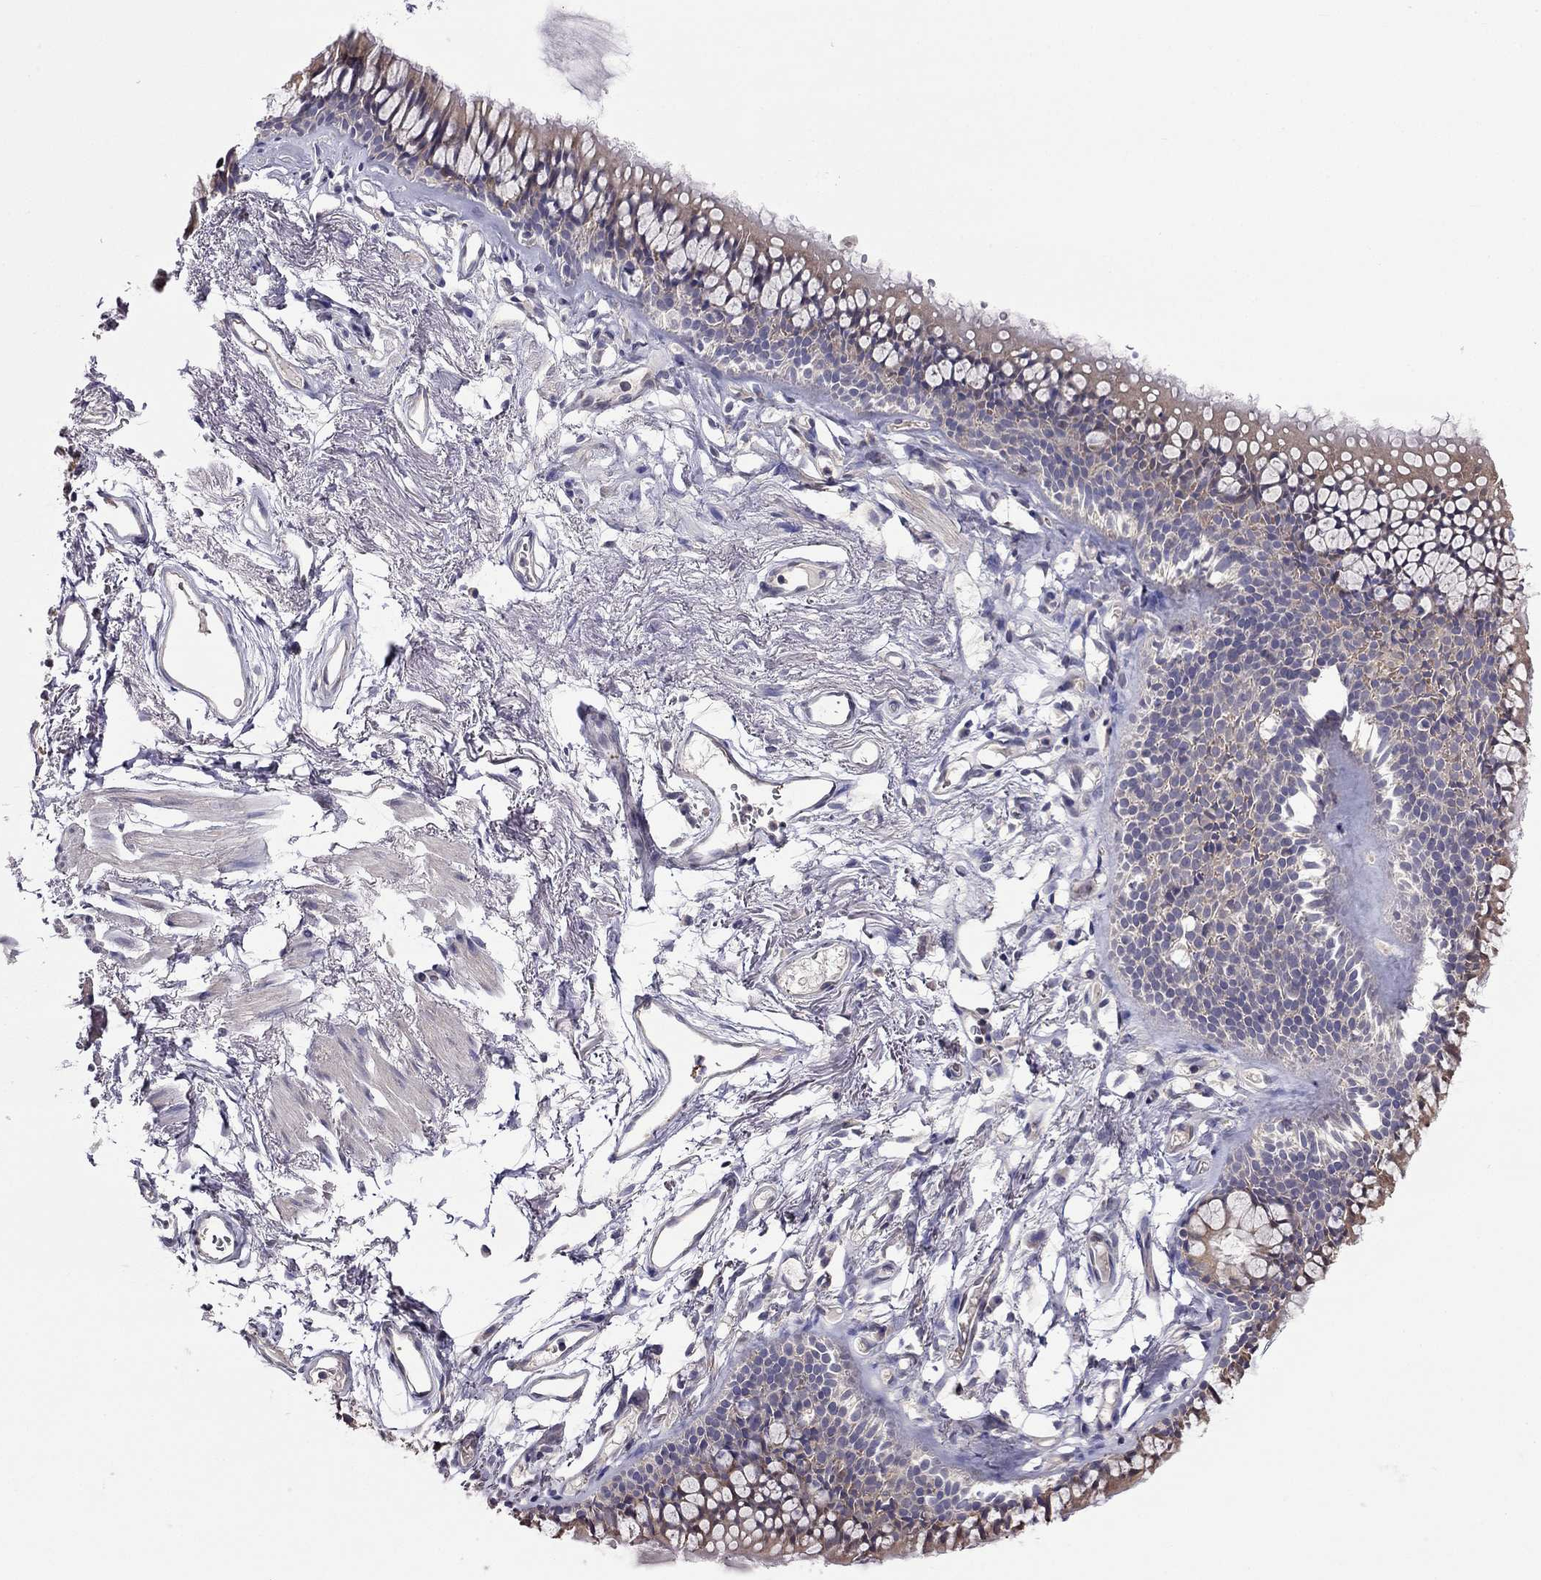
{"staining": {"intensity": "negative", "quantity": "none", "location": "none"}, "tissue": "soft tissue", "cell_type": "Chondrocytes", "image_type": "normal", "snomed": [{"axis": "morphology", "description": "Normal tissue, NOS"}, {"axis": "topography", "description": "Cartilage tissue"}, {"axis": "topography", "description": "Bronchus"}], "caption": "A high-resolution photomicrograph shows immunohistochemistry (IHC) staining of normal soft tissue, which exhibits no significant expression in chondrocytes. (Stains: DAB IHC with hematoxylin counter stain, Microscopy: brightfield microscopy at high magnification).", "gene": "SCNN1D", "patient": {"sex": "female", "age": 79}}